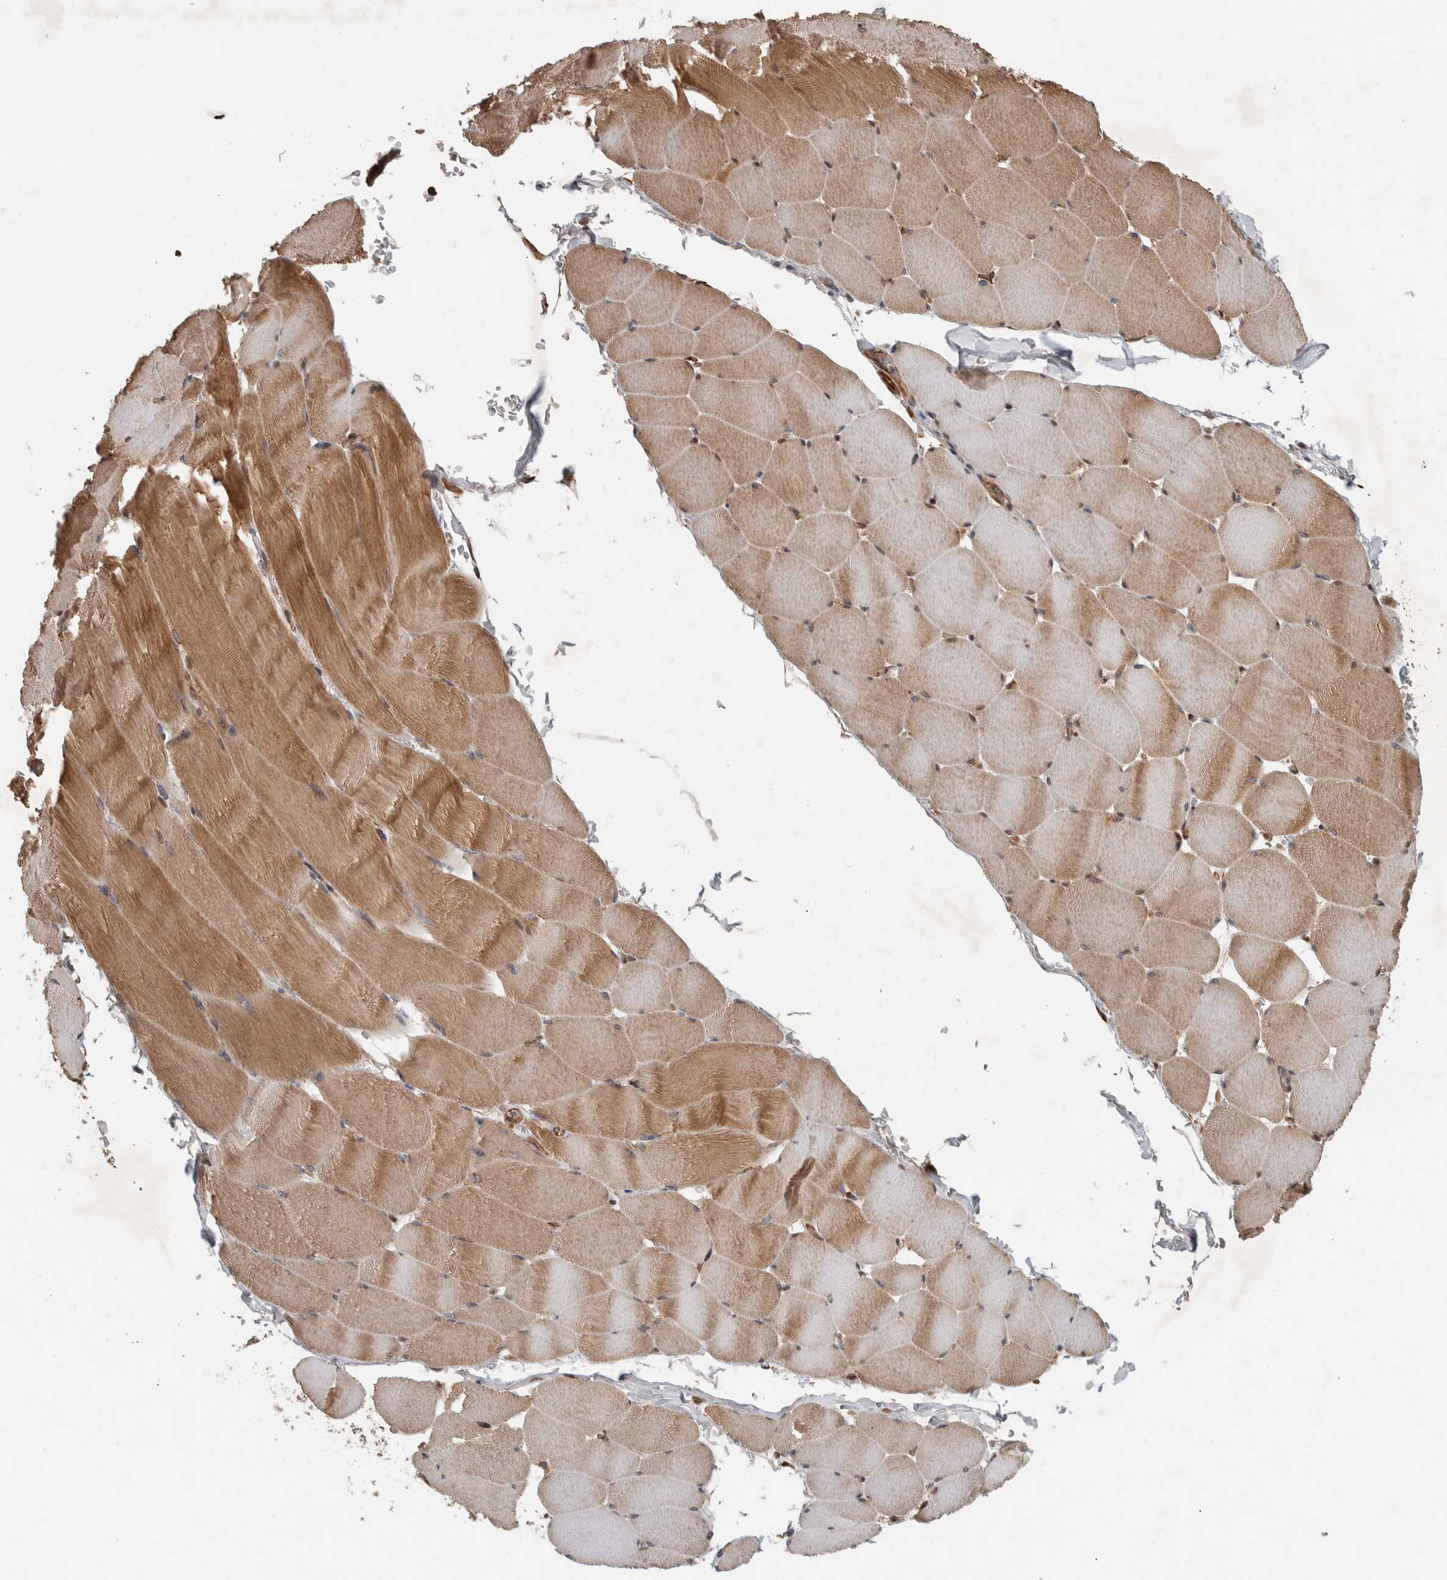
{"staining": {"intensity": "moderate", "quantity": ">75%", "location": "cytoplasmic/membranous"}, "tissue": "skeletal muscle", "cell_type": "Myocytes", "image_type": "normal", "snomed": [{"axis": "morphology", "description": "Normal tissue, NOS"}, {"axis": "topography", "description": "Skeletal muscle"}], "caption": "This photomicrograph reveals normal skeletal muscle stained with IHC to label a protein in brown. The cytoplasmic/membranous of myocytes show moderate positivity for the protein. Nuclei are counter-stained blue.", "gene": "TUBD1", "patient": {"sex": "male", "age": 62}}